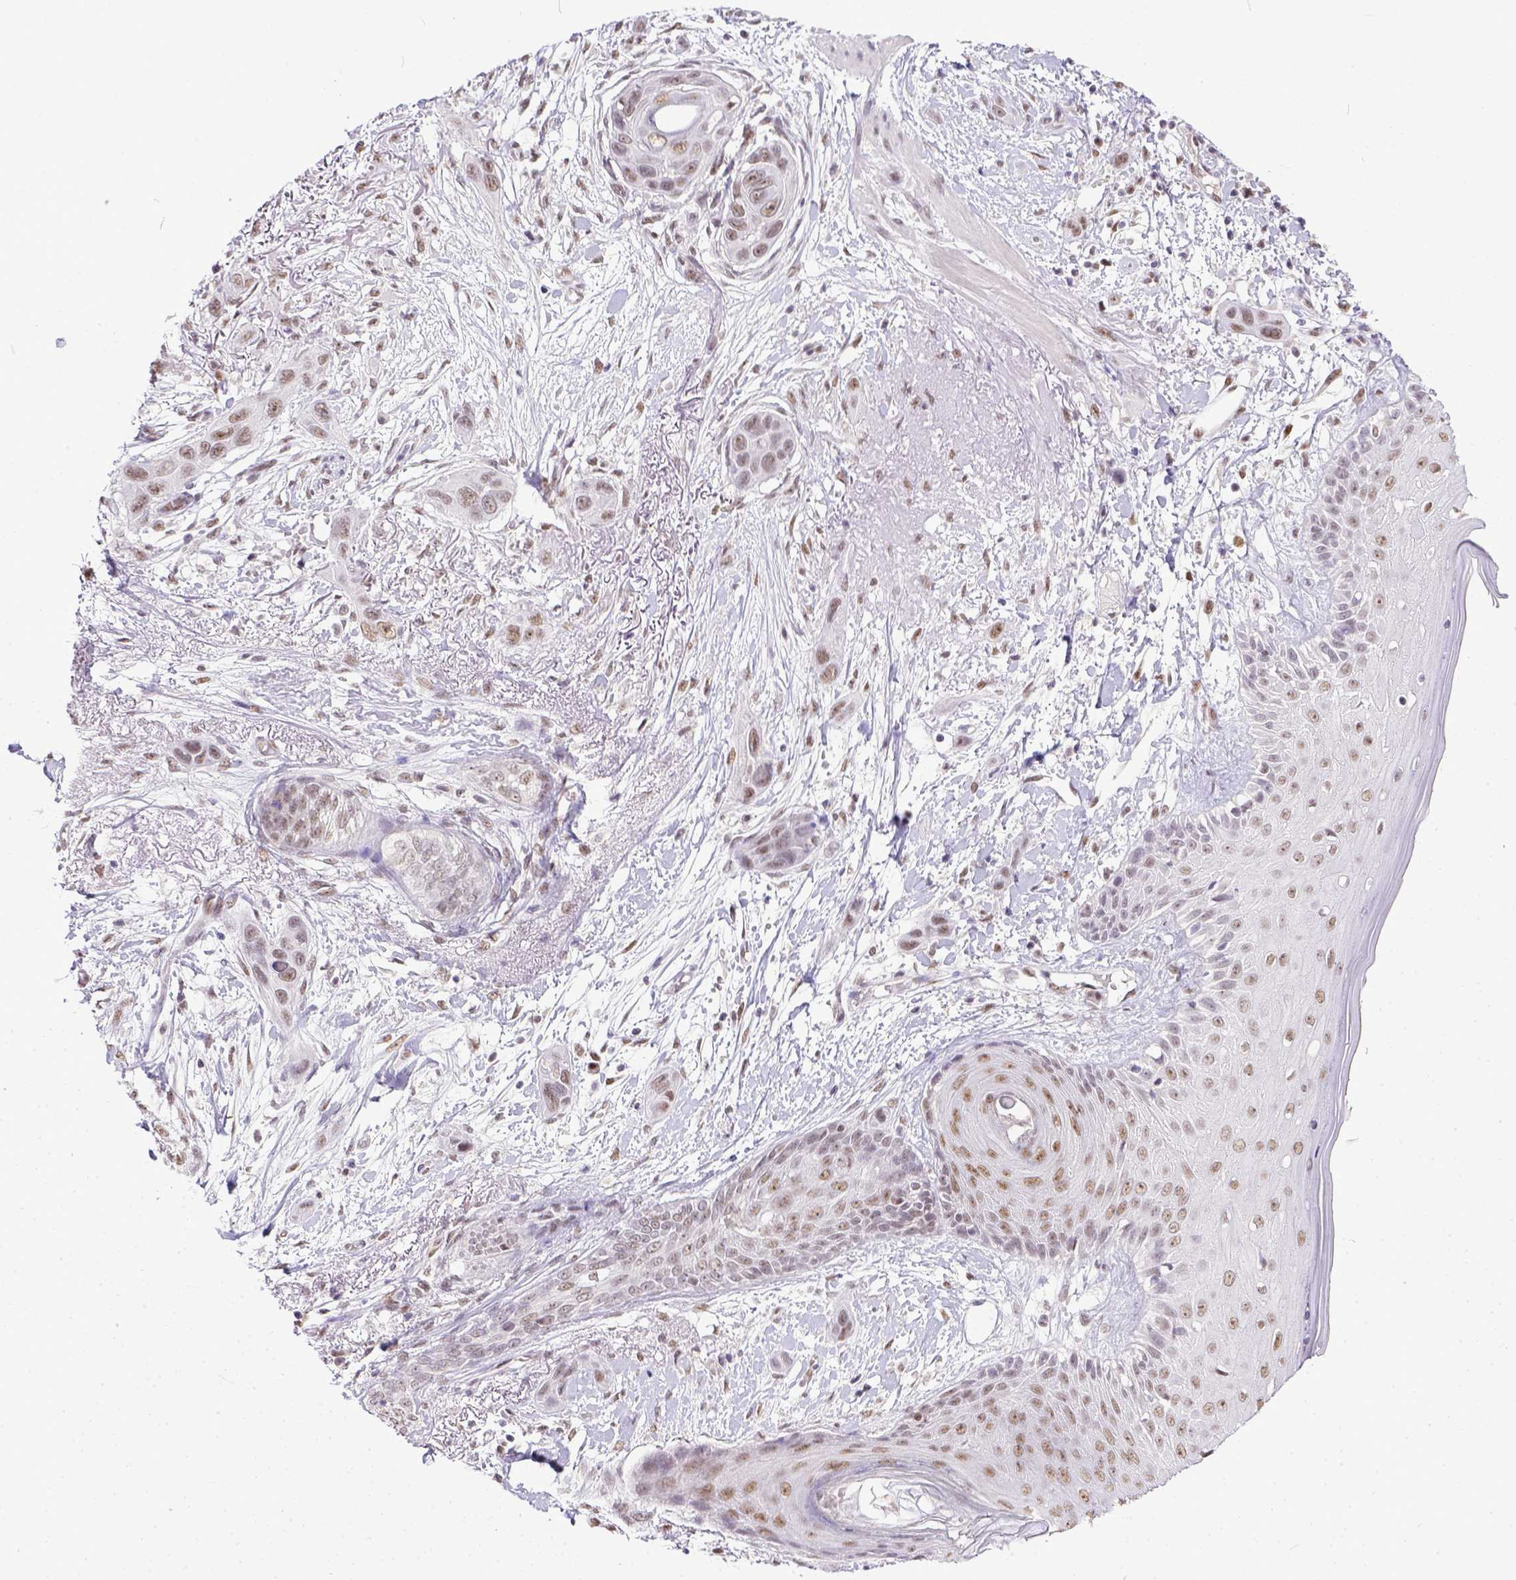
{"staining": {"intensity": "weak", "quantity": ">75%", "location": "nuclear"}, "tissue": "skin cancer", "cell_type": "Tumor cells", "image_type": "cancer", "snomed": [{"axis": "morphology", "description": "Squamous cell carcinoma, NOS"}, {"axis": "topography", "description": "Skin"}], "caption": "Protein expression analysis of skin squamous cell carcinoma shows weak nuclear positivity in approximately >75% of tumor cells. (Brightfield microscopy of DAB IHC at high magnification).", "gene": "ERCC1", "patient": {"sex": "male", "age": 79}}